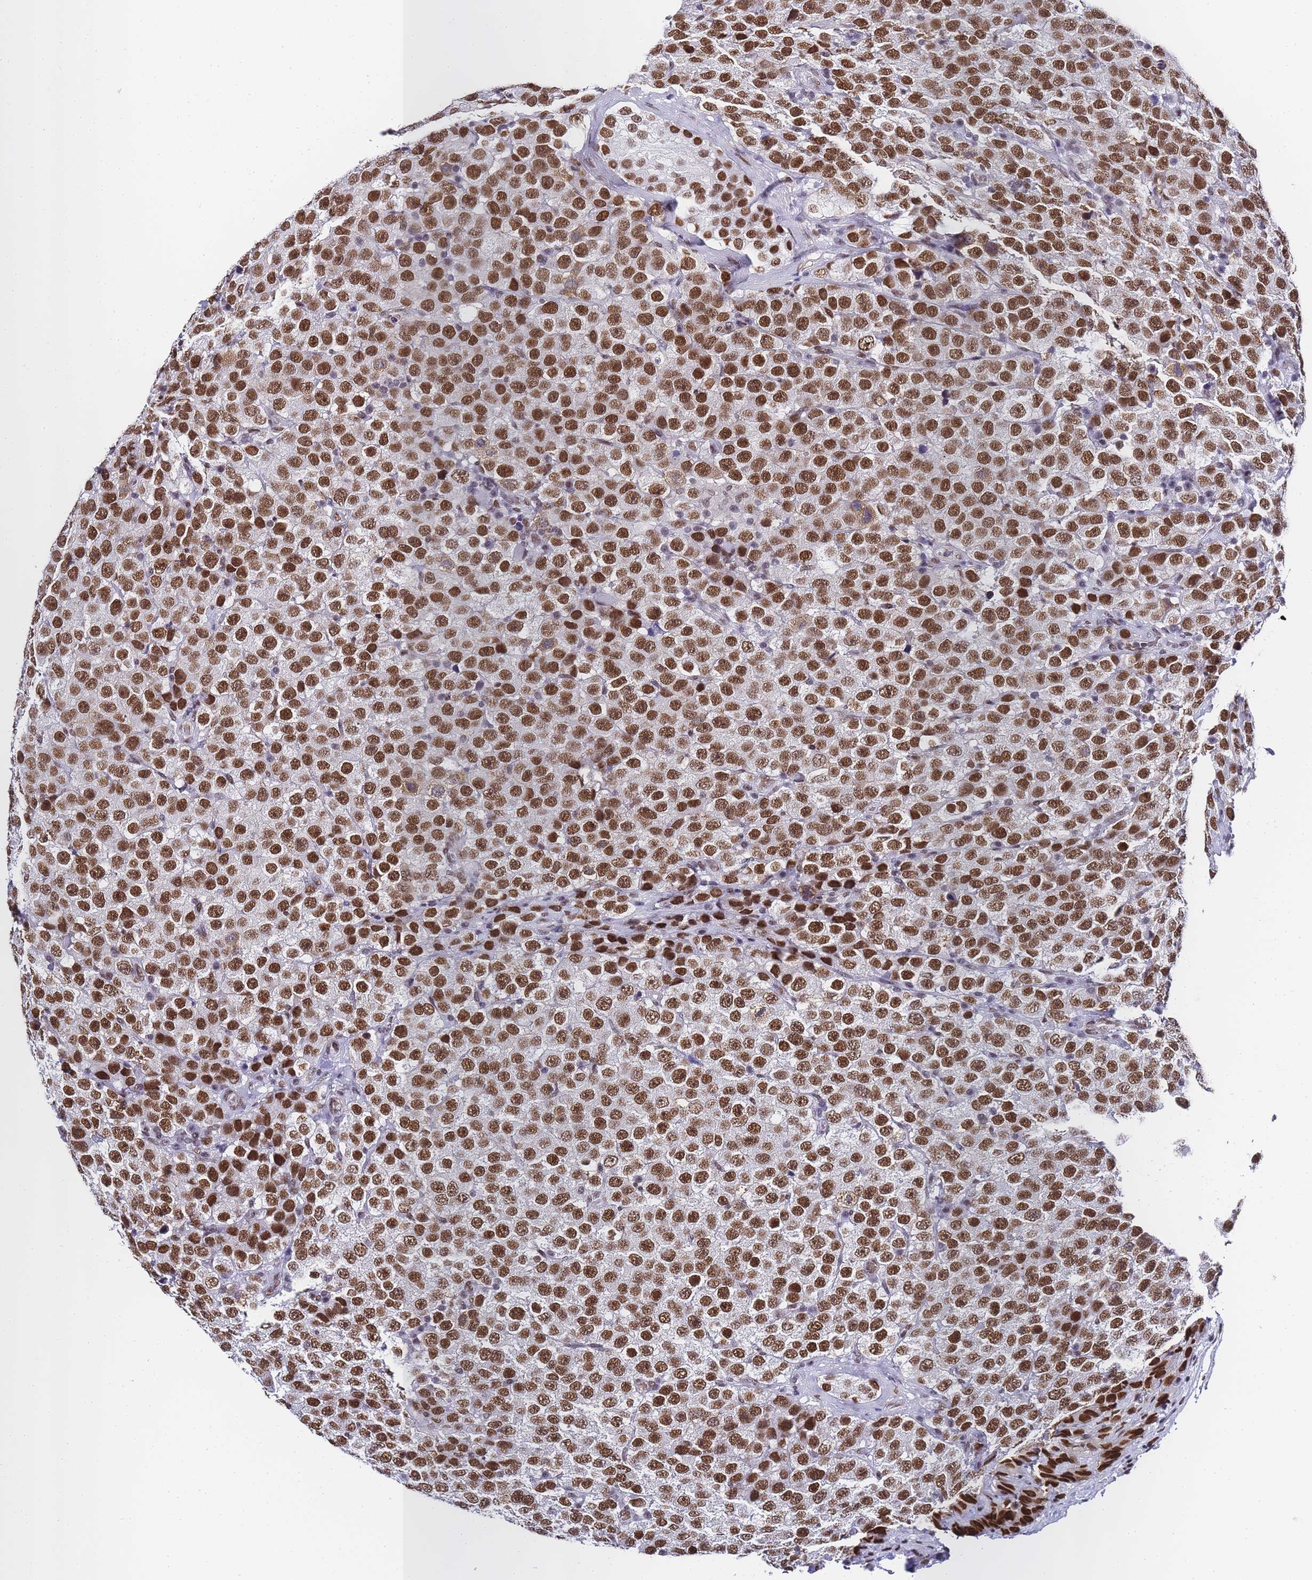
{"staining": {"intensity": "strong", "quantity": ">75%", "location": "nuclear"}, "tissue": "testis cancer", "cell_type": "Tumor cells", "image_type": "cancer", "snomed": [{"axis": "morphology", "description": "Seminoma, NOS"}, {"axis": "topography", "description": "Testis"}], "caption": "This image displays IHC staining of seminoma (testis), with high strong nuclear expression in about >75% of tumor cells.", "gene": "POLR1A", "patient": {"sex": "male", "age": 28}}